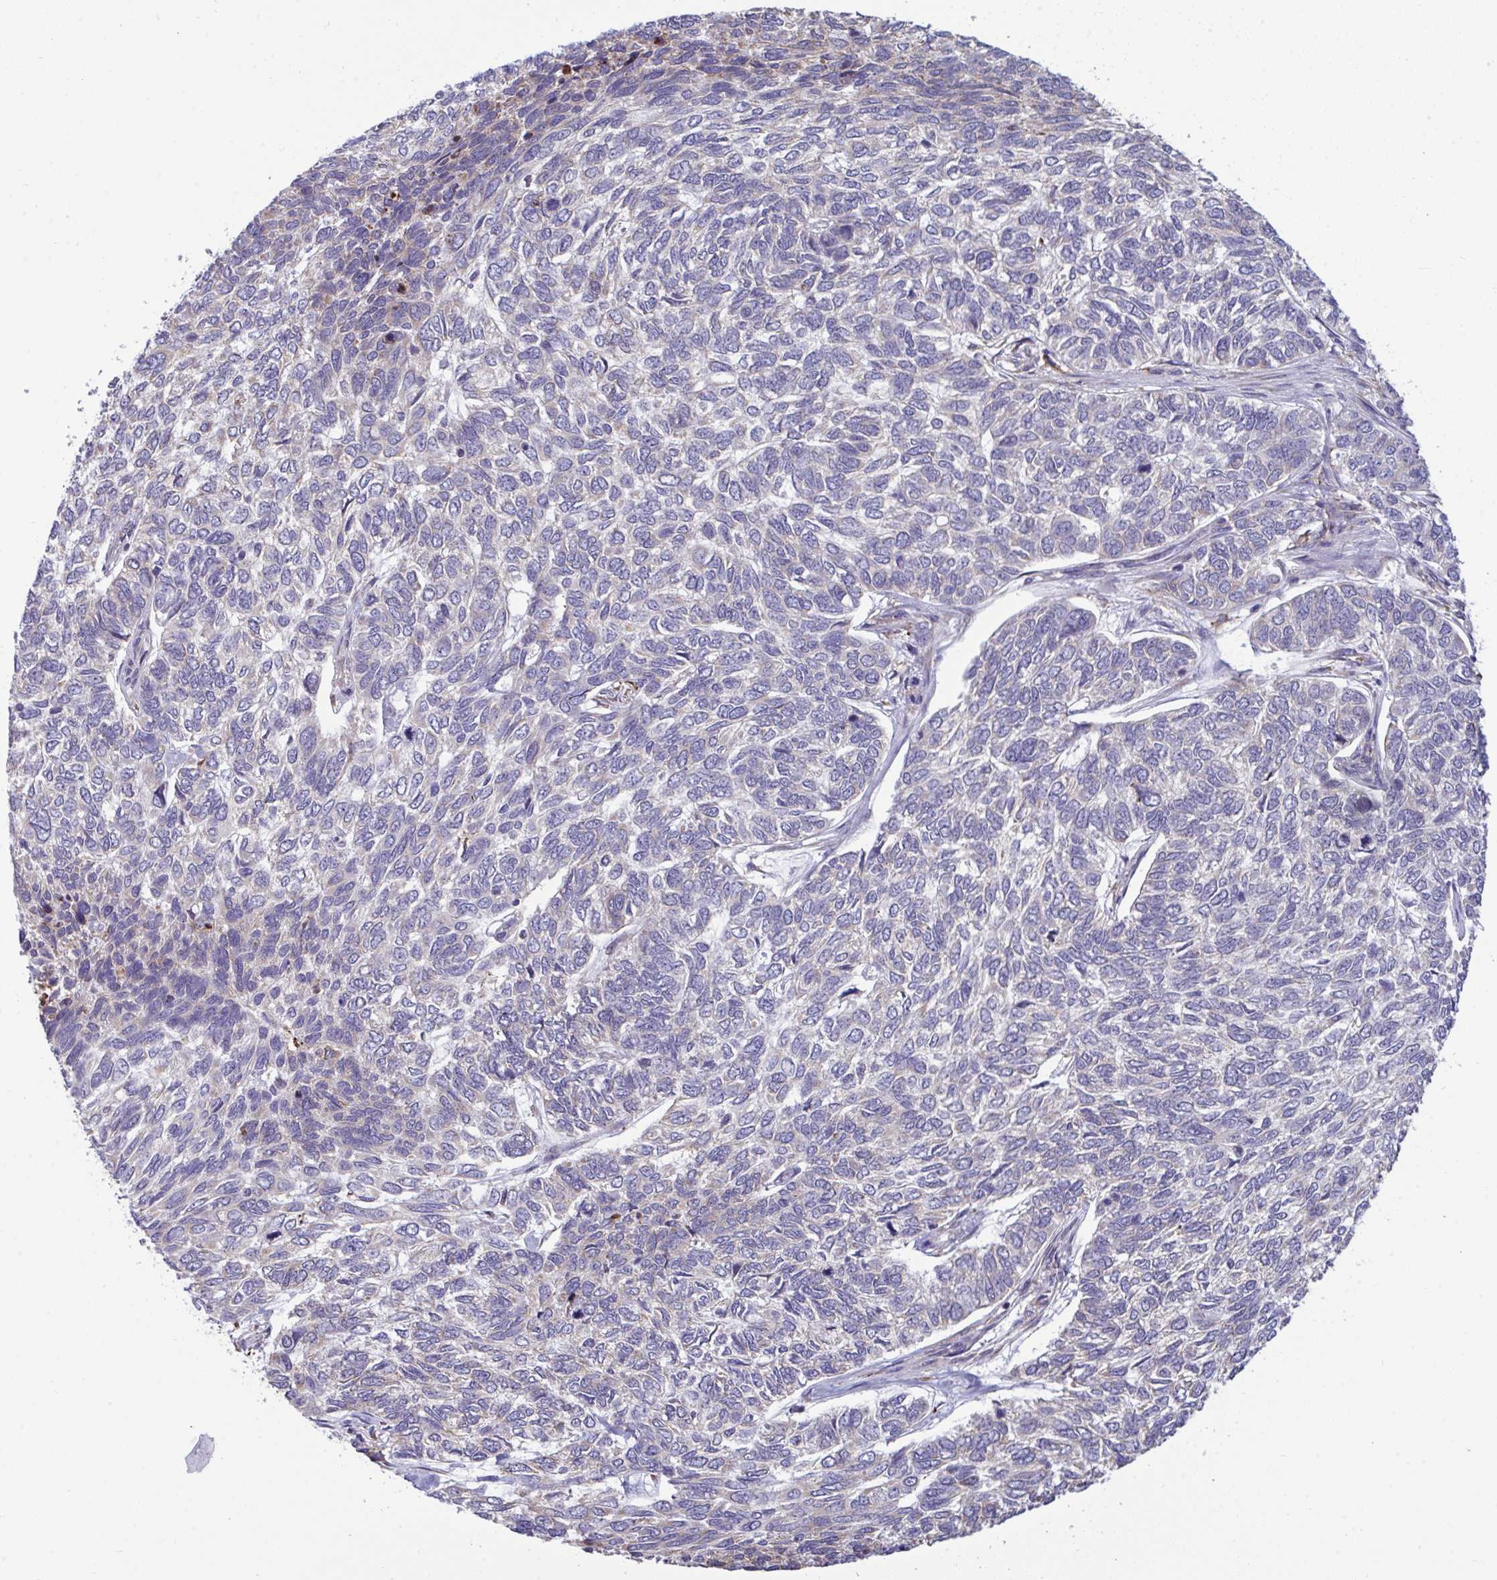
{"staining": {"intensity": "negative", "quantity": "none", "location": "none"}, "tissue": "skin cancer", "cell_type": "Tumor cells", "image_type": "cancer", "snomed": [{"axis": "morphology", "description": "Basal cell carcinoma"}, {"axis": "topography", "description": "Skin"}], "caption": "A high-resolution micrograph shows immunohistochemistry staining of skin basal cell carcinoma, which shows no significant positivity in tumor cells.", "gene": "MYMK", "patient": {"sex": "female", "age": 65}}